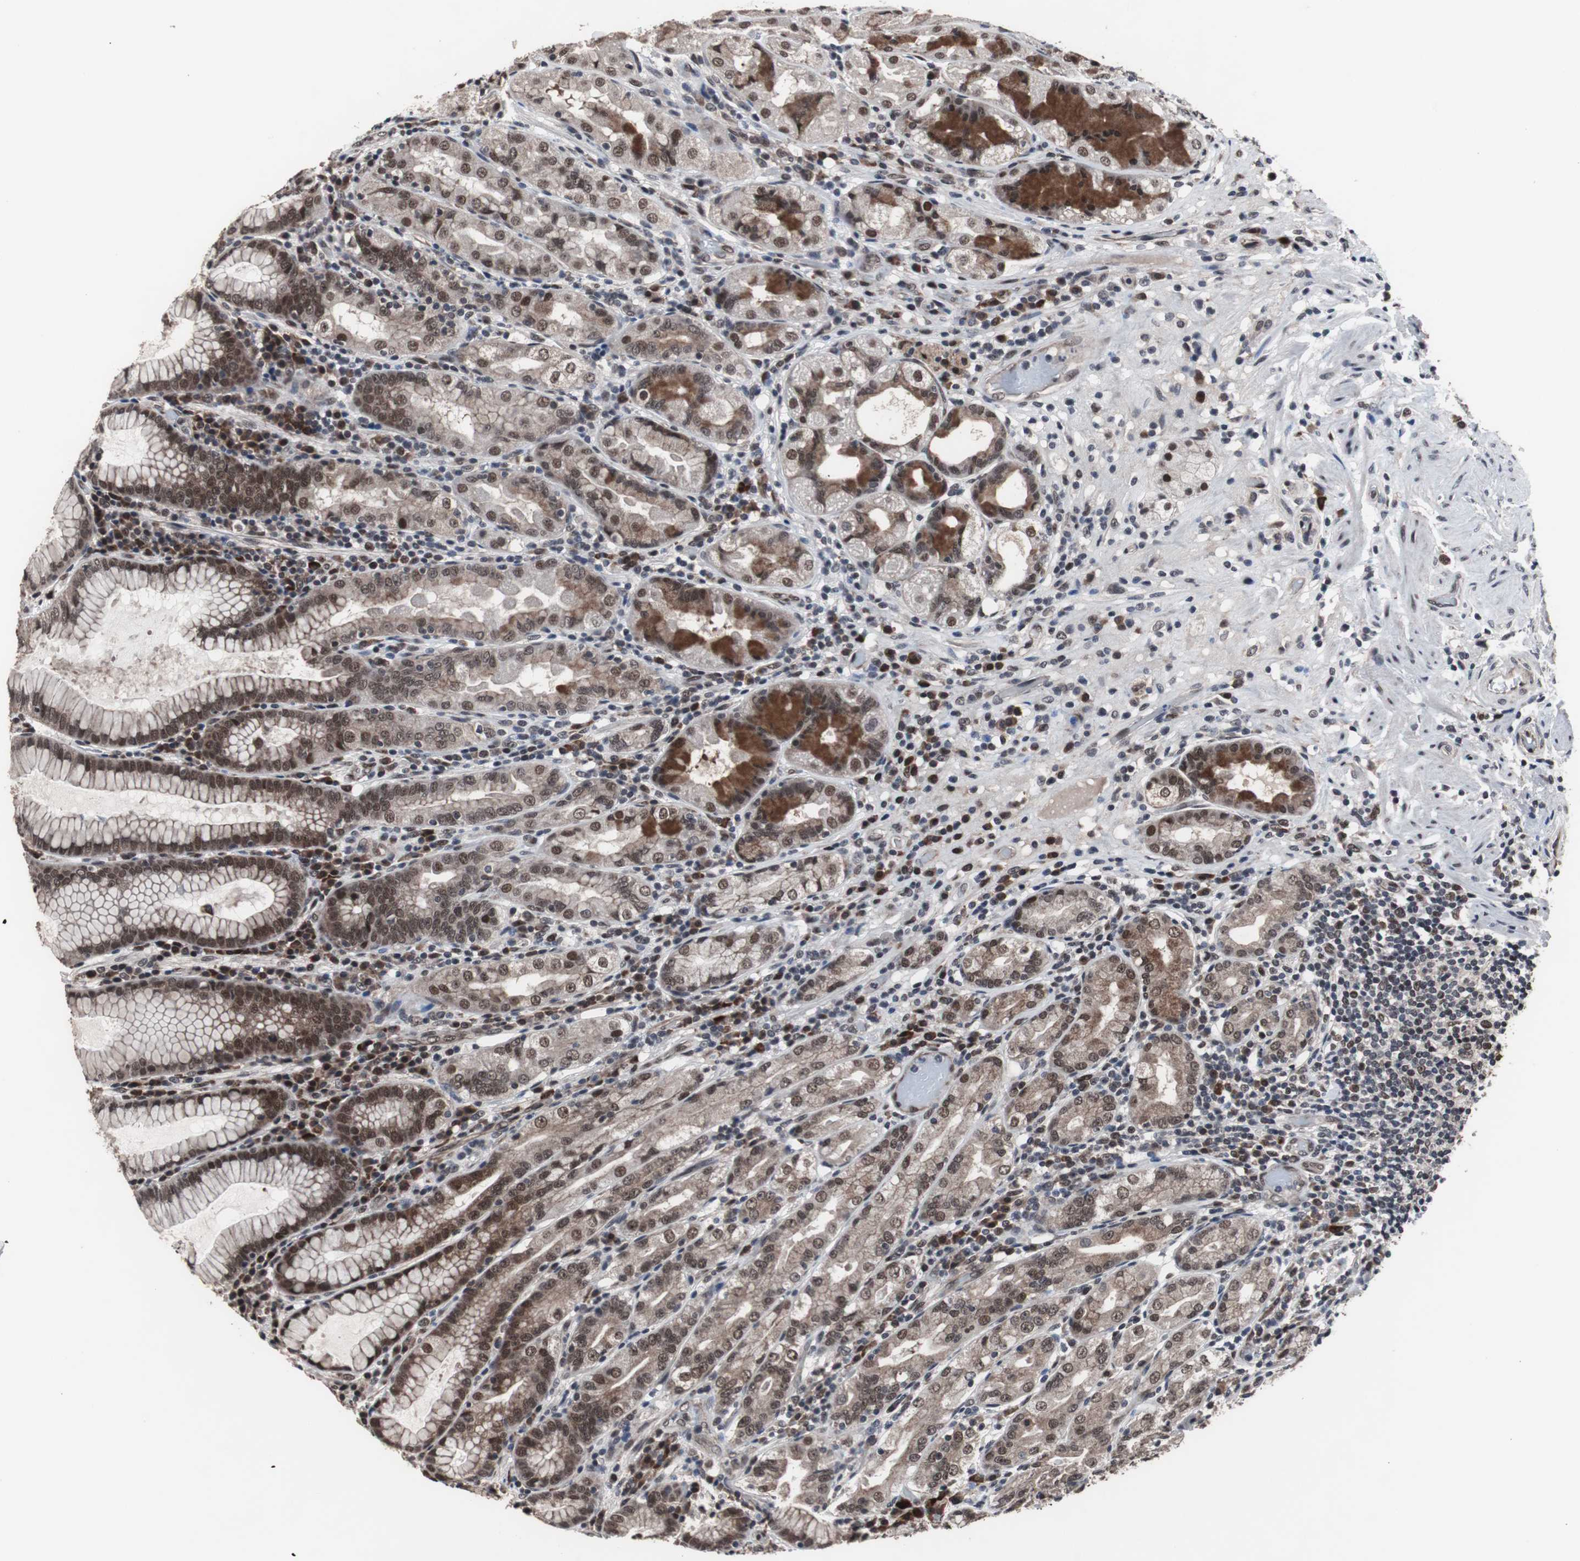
{"staining": {"intensity": "strong", "quantity": ">75%", "location": "cytoplasmic/membranous,nuclear"}, "tissue": "stomach", "cell_type": "Glandular cells", "image_type": "normal", "snomed": [{"axis": "morphology", "description": "Normal tissue, NOS"}, {"axis": "topography", "description": "Stomach, lower"}], "caption": "Protein expression analysis of benign stomach shows strong cytoplasmic/membranous,nuclear staining in about >75% of glandular cells. (DAB = brown stain, brightfield microscopy at high magnification).", "gene": "GTF2F2", "patient": {"sex": "female", "age": 76}}